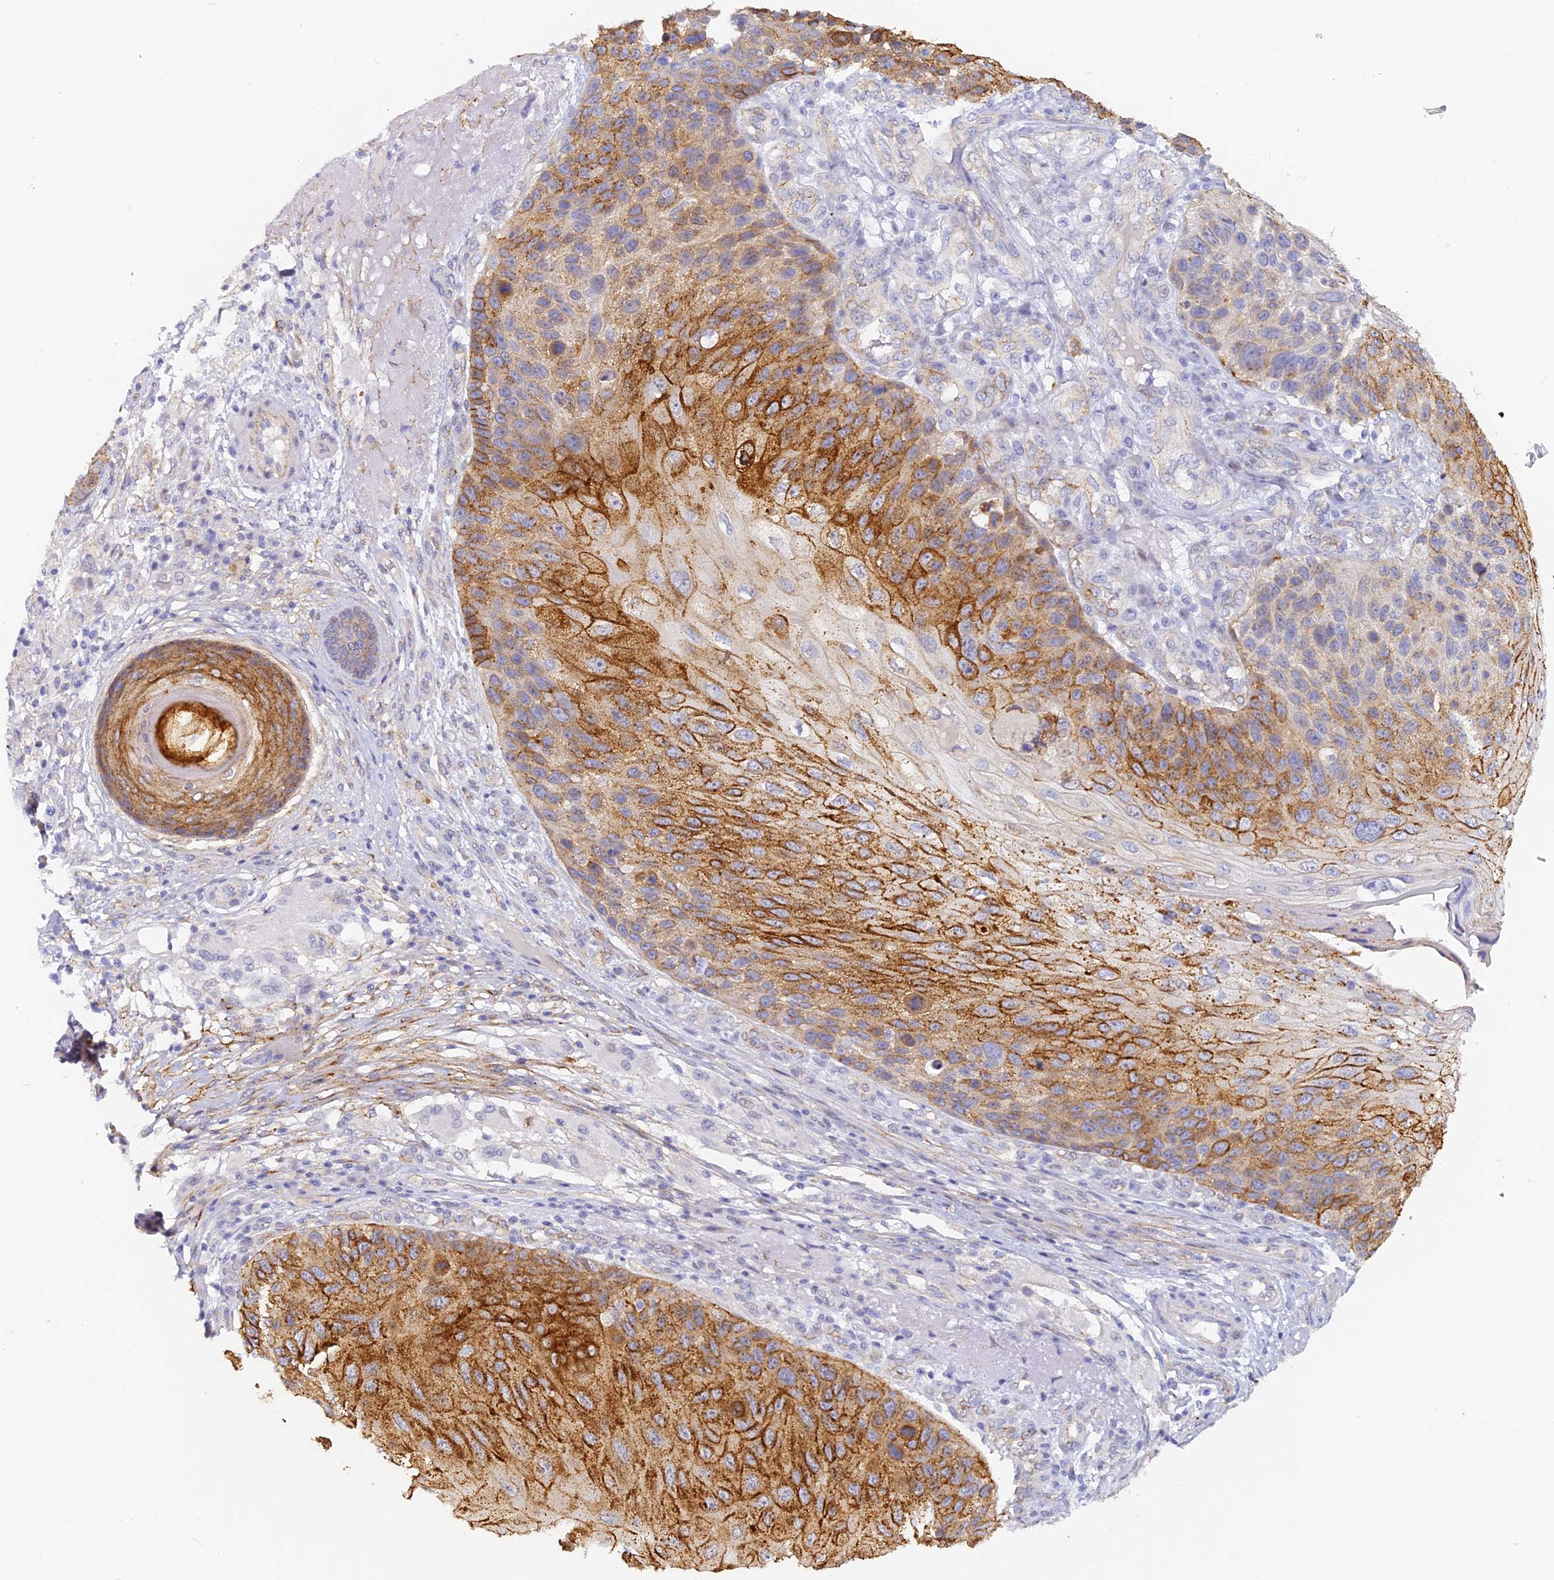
{"staining": {"intensity": "strong", "quantity": "25%-75%", "location": "cytoplasmic/membranous"}, "tissue": "skin cancer", "cell_type": "Tumor cells", "image_type": "cancer", "snomed": [{"axis": "morphology", "description": "Squamous cell carcinoma, NOS"}, {"axis": "topography", "description": "Skin"}], "caption": "Immunohistochemistry (DAB (3,3'-diaminobenzidine)) staining of skin cancer shows strong cytoplasmic/membranous protein positivity in approximately 25%-75% of tumor cells.", "gene": "GJA1", "patient": {"sex": "female", "age": 88}}